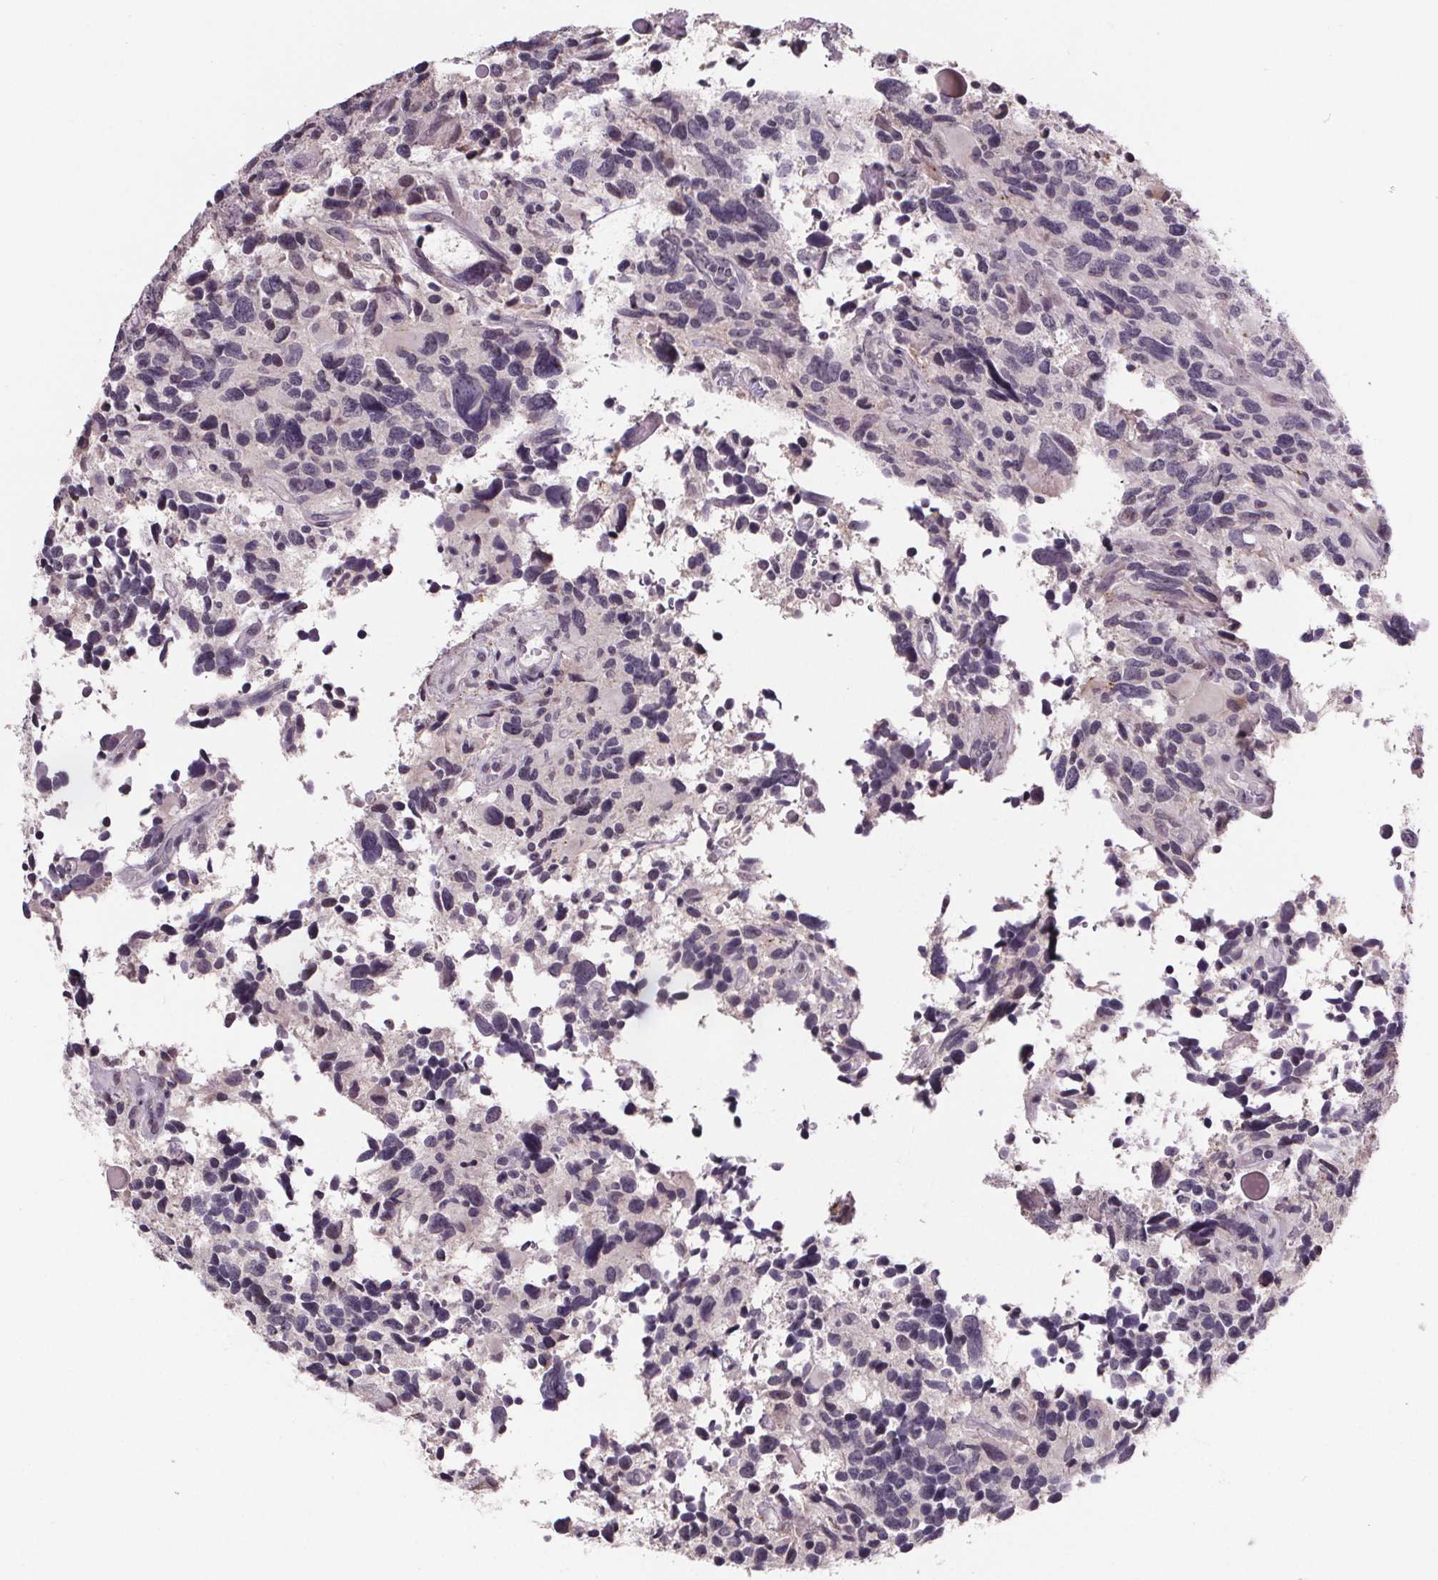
{"staining": {"intensity": "negative", "quantity": "none", "location": "none"}, "tissue": "glioma", "cell_type": "Tumor cells", "image_type": "cancer", "snomed": [{"axis": "morphology", "description": "Glioma, malignant, High grade"}, {"axis": "topography", "description": "Brain"}], "caption": "This is an immunohistochemistry (IHC) micrograph of glioma. There is no positivity in tumor cells.", "gene": "NKX6-1", "patient": {"sex": "male", "age": 46}}